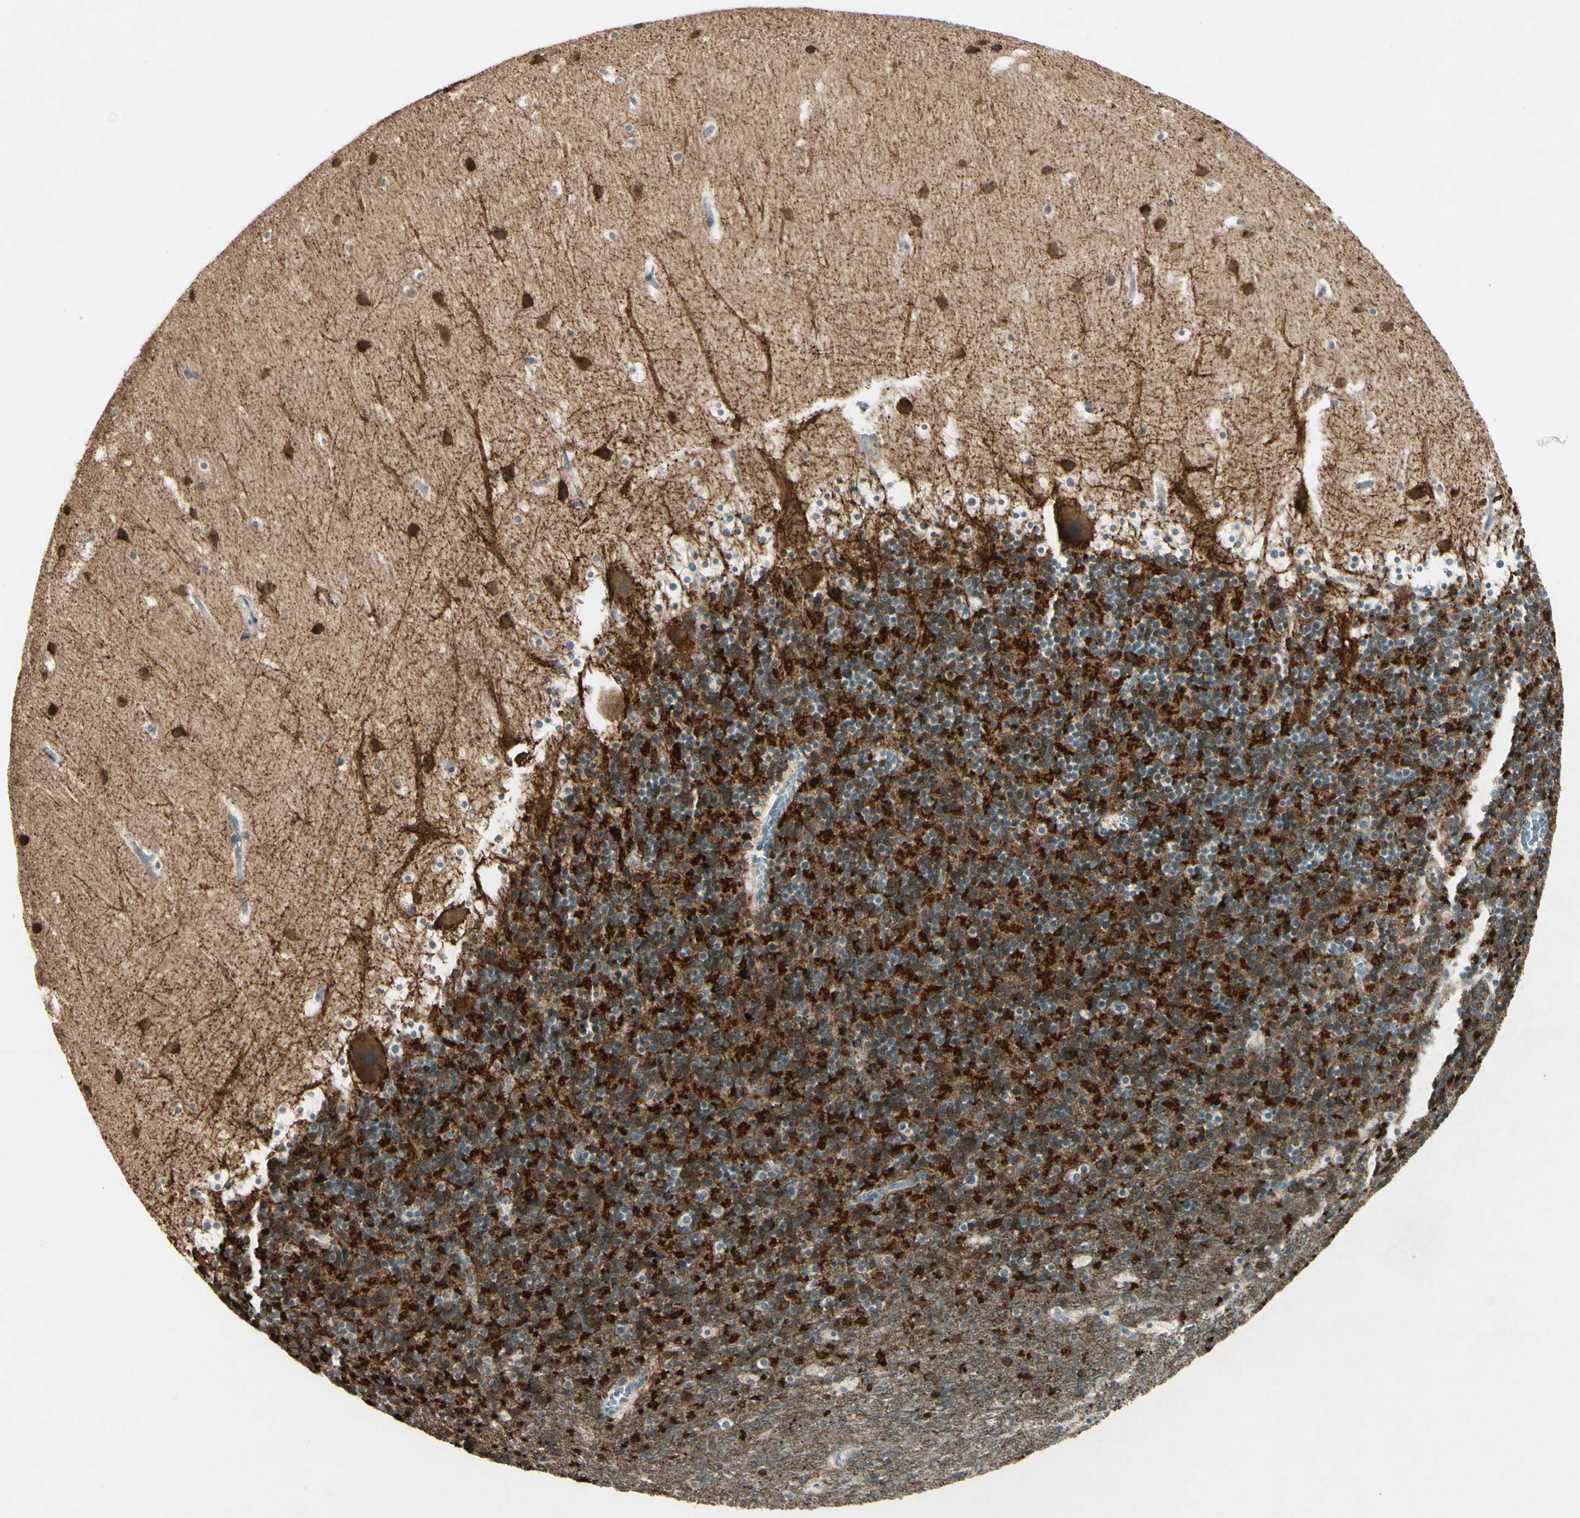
{"staining": {"intensity": "strong", "quantity": "25%-75%", "location": "cytoplasmic/membranous"}, "tissue": "cerebellum", "cell_type": "Cells in granular layer", "image_type": "normal", "snomed": [{"axis": "morphology", "description": "Normal tissue, NOS"}, {"axis": "topography", "description": "Cerebellum"}], "caption": "This image displays immunohistochemistry staining of benign human cerebellum, with high strong cytoplasmic/membranous expression in approximately 25%-75% of cells in granular layer.", "gene": "SNAP91", "patient": {"sex": "male", "age": 45}}